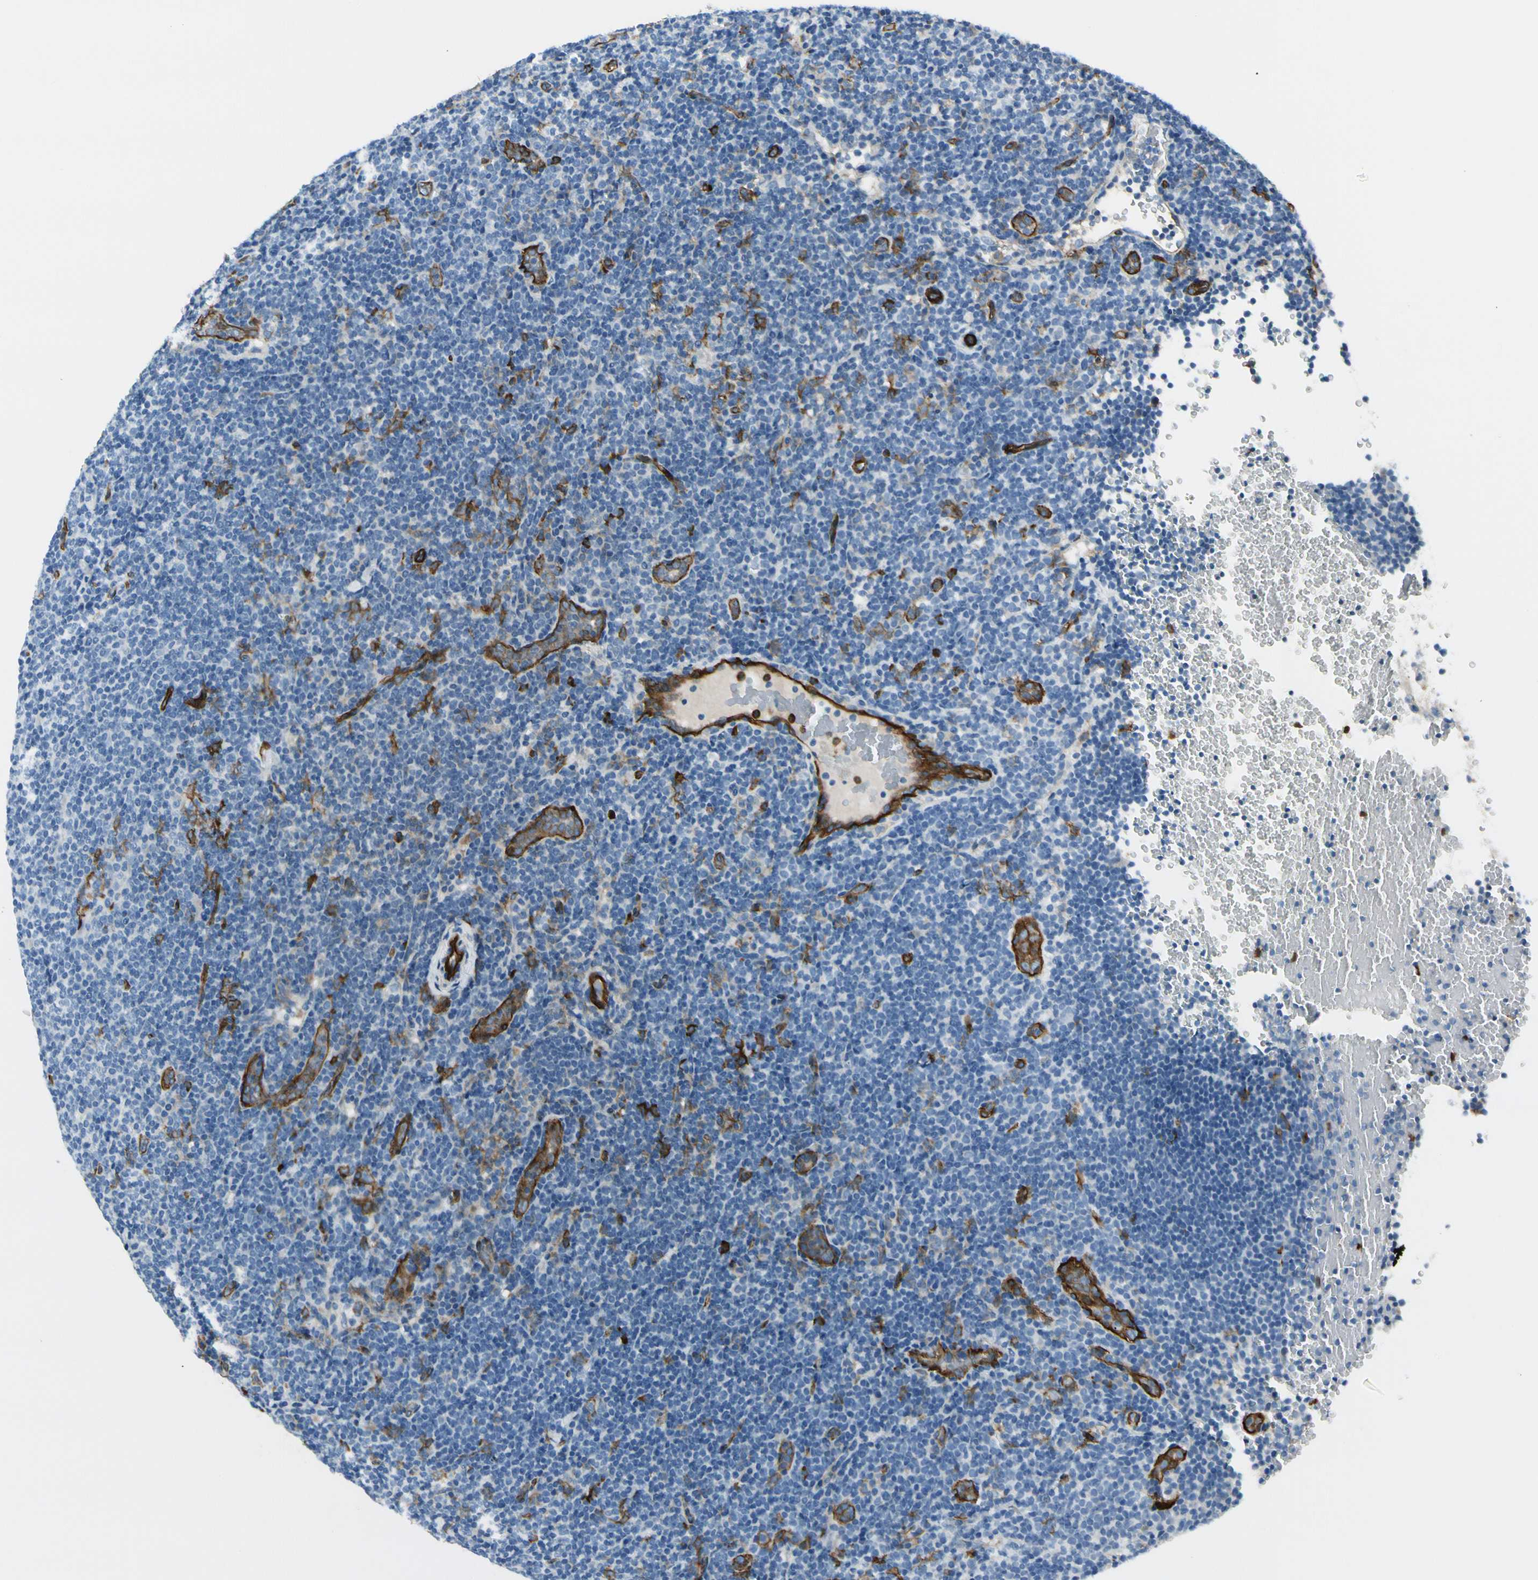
{"staining": {"intensity": "negative", "quantity": "none", "location": "none"}, "tissue": "lymphoma", "cell_type": "Tumor cells", "image_type": "cancer", "snomed": [{"axis": "morphology", "description": "Hodgkin's disease, NOS"}, {"axis": "topography", "description": "Lymph node"}], "caption": "A micrograph of lymphoma stained for a protein exhibits no brown staining in tumor cells.", "gene": "CD93", "patient": {"sex": "female", "age": 57}}